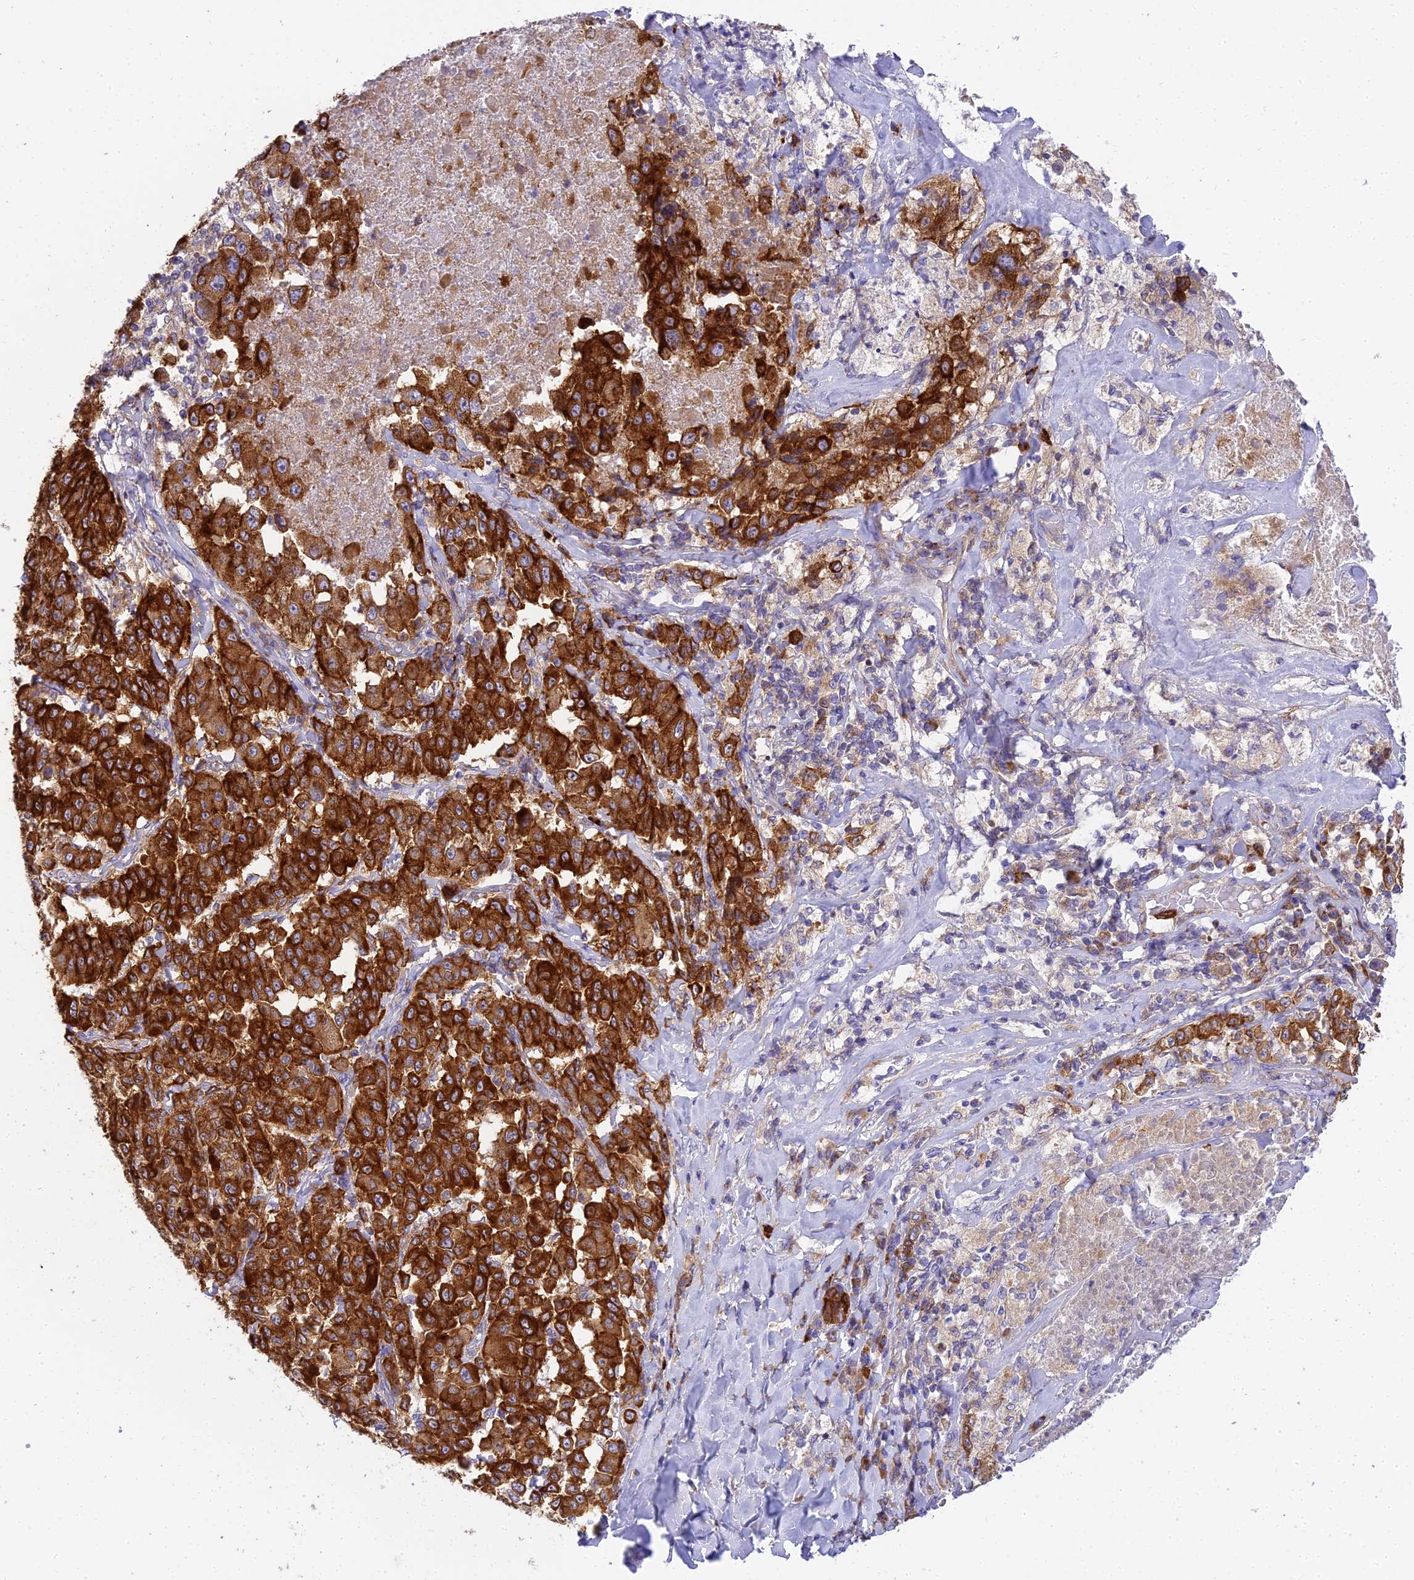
{"staining": {"intensity": "strong", "quantity": ">75%", "location": "cytoplasmic/membranous"}, "tissue": "melanoma", "cell_type": "Tumor cells", "image_type": "cancer", "snomed": [{"axis": "morphology", "description": "Malignant melanoma, Metastatic site"}, {"axis": "topography", "description": "Lymph node"}], "caption": "Immunohistochemistry (DAB) staining of human melanoma reveals strong cytoplasmic/membranous protein staining in approximately >75% of tumor cells. The staining was performed using DAB (3,3'-diaminobenzidine) to visualize the protein expression in brown, while the nuclei were stained in blue with hematoxylin (Magnification: 20x).", "gene": "CLCN7", "patient": {"sex": "male", "age": 62}}